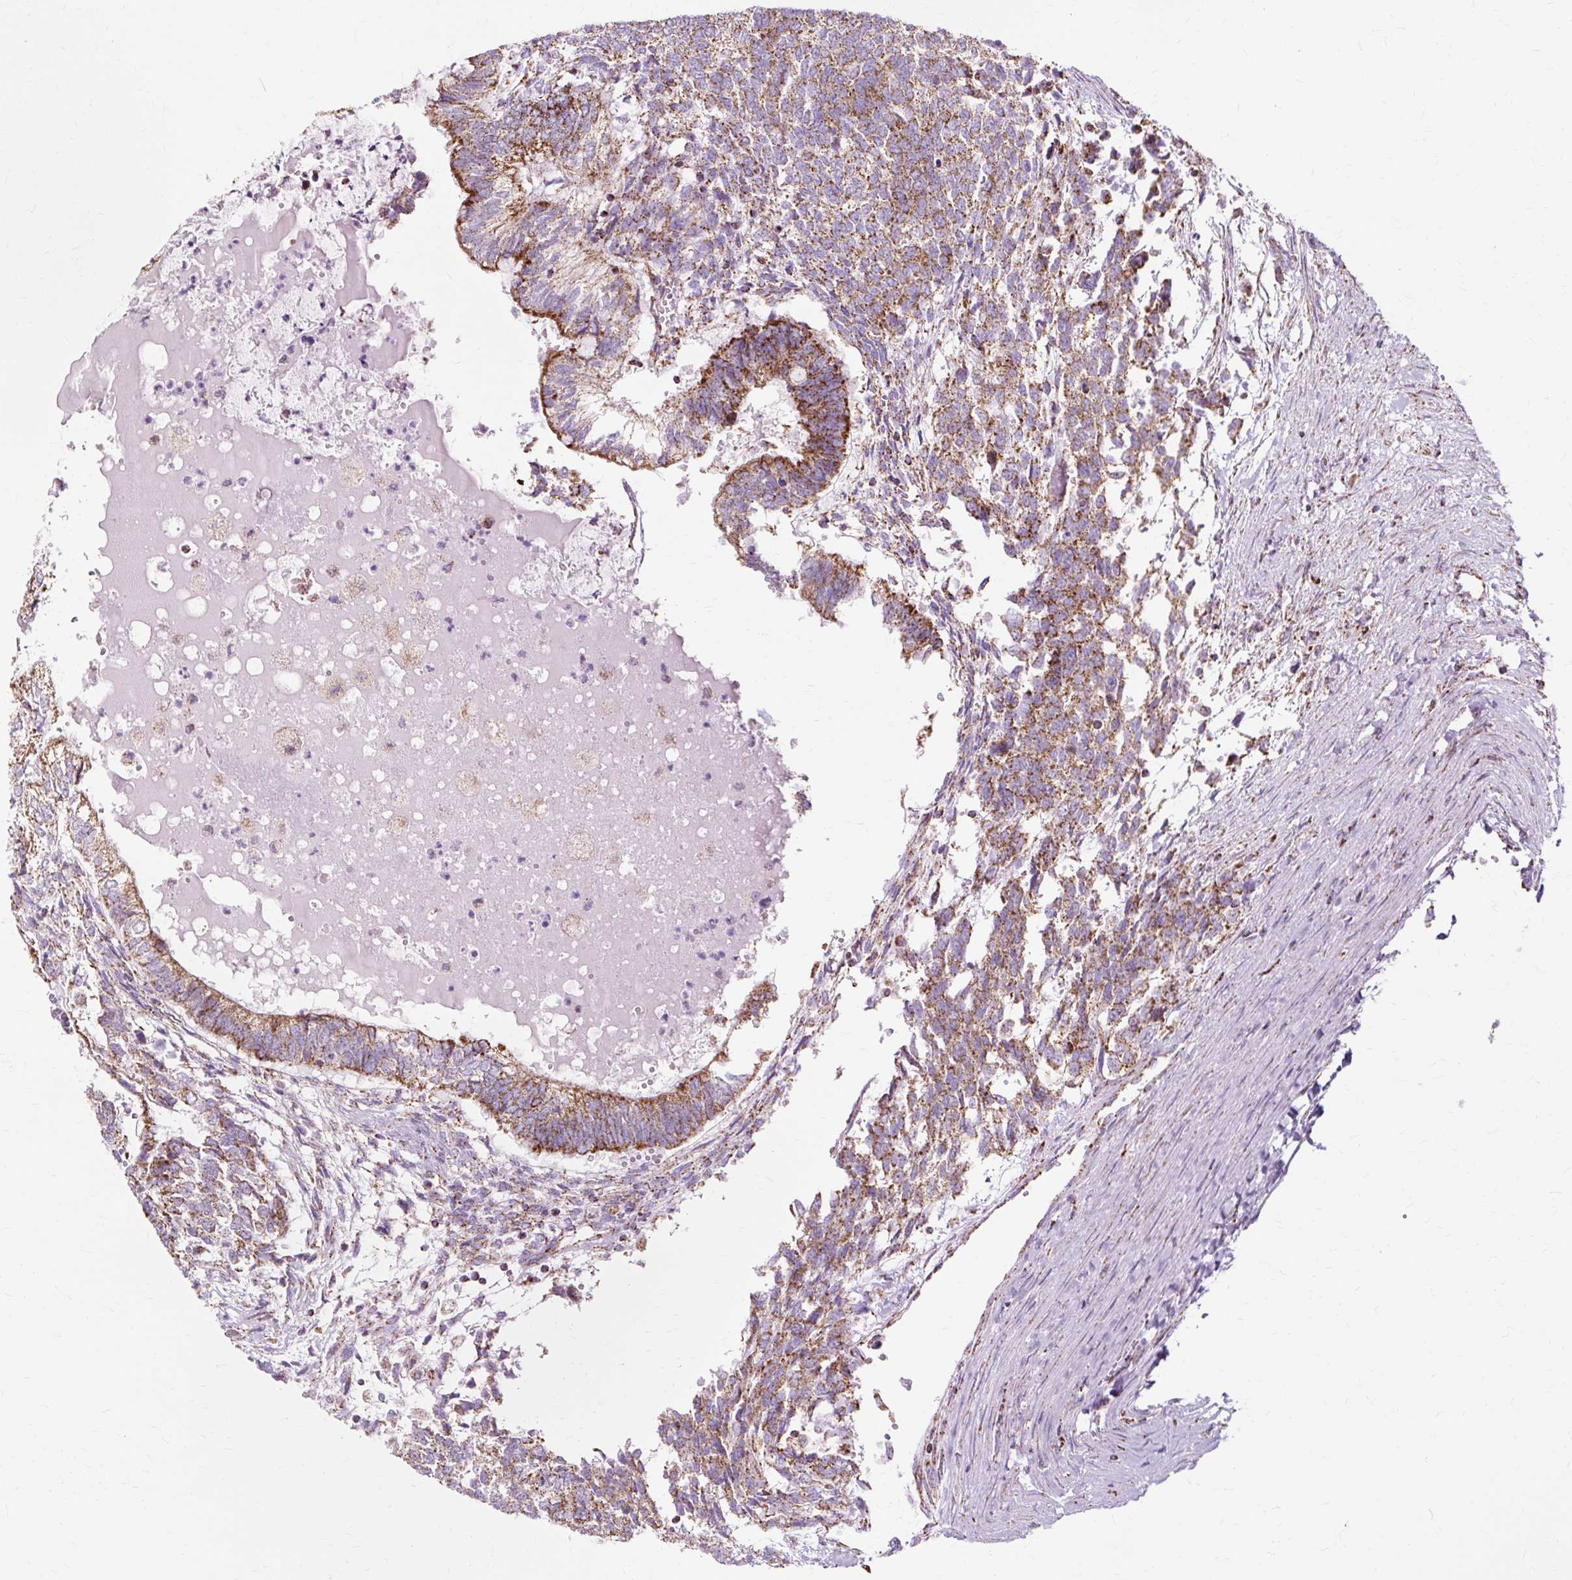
{"staining": {"intensity": "moderate", "quantity": ">75%", "location": "cytoplasmic/membranous"}, "tissue": "testis cancer", "cell_type": "Tumor cells", "image_type": "cancer", "snomed": [{"axis": "morphology", "description": "Carcinoma, Embryonal, NOS"}, {"axis": "topography", "description": "Testis"}], "caption": "Protein expression analysis of human testis embryonal carcinoma reveals moderate cytoplasmic/membranous expression in approximately >75% of tumor cells.", "gene": "DLAT", "patient": {"sex": "male", "age": 23}}